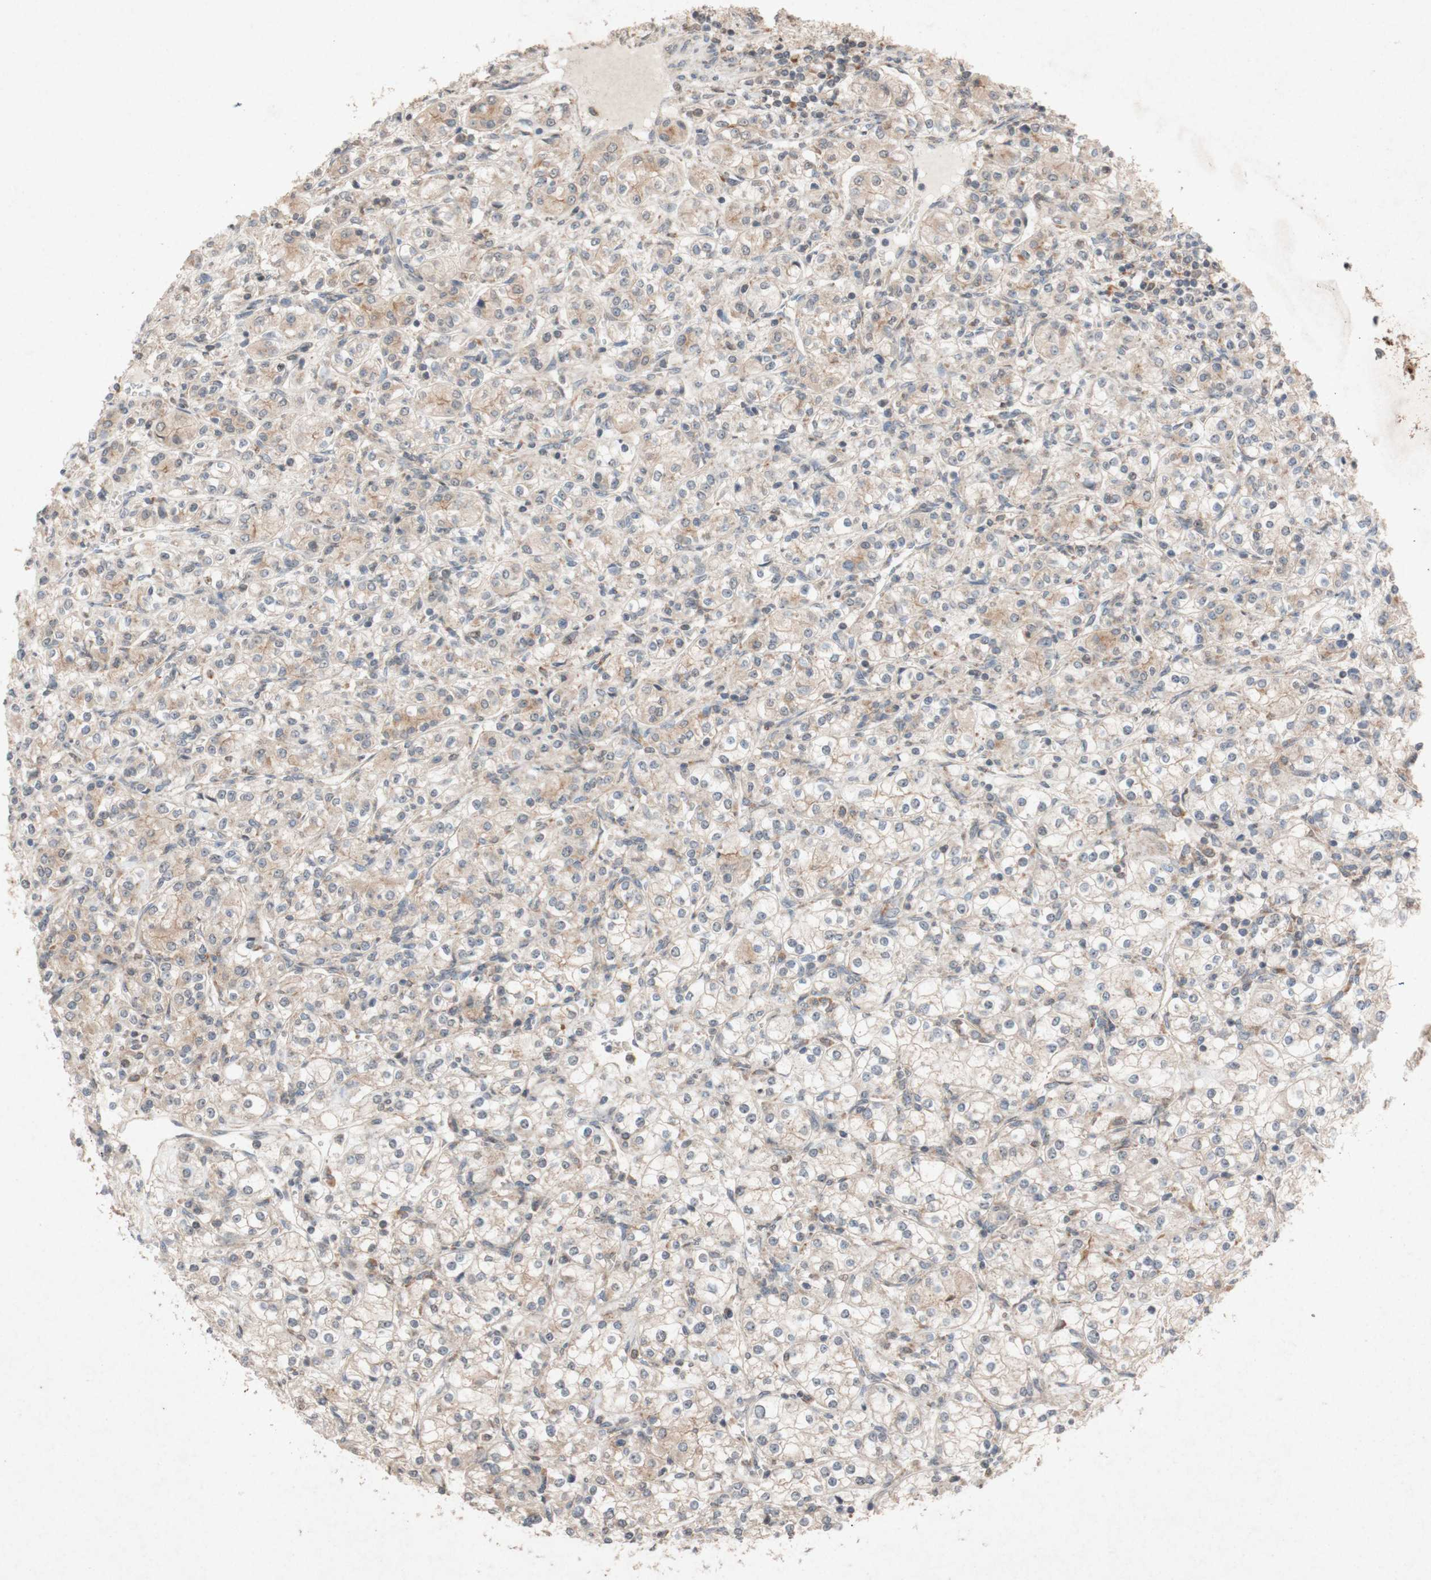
{"staining": {"intensity": "weak", "quantity": ">75%", "location": "cytoplasmic/membranous"}, "tissue": "renal cancer", "cell_type": "Tumor cells", "image_type": "cancer", "snomed": [{"axis": "morphology", "description": "Adenocarcinoma, NOS"}, {"axis": "topography", "description": "Kidney"}], "caption": "Renal adenocarcinoma was stained to show a protein in brown. There is low levels of weak cytoplasmic/membranous staining in about >75% of tumor cells. Immunohistochemistry stains the protein in brown and the nuclei are stained blue.", "gene": "ATP6V1F", "patient": {"sex": "male", "age": 77}}